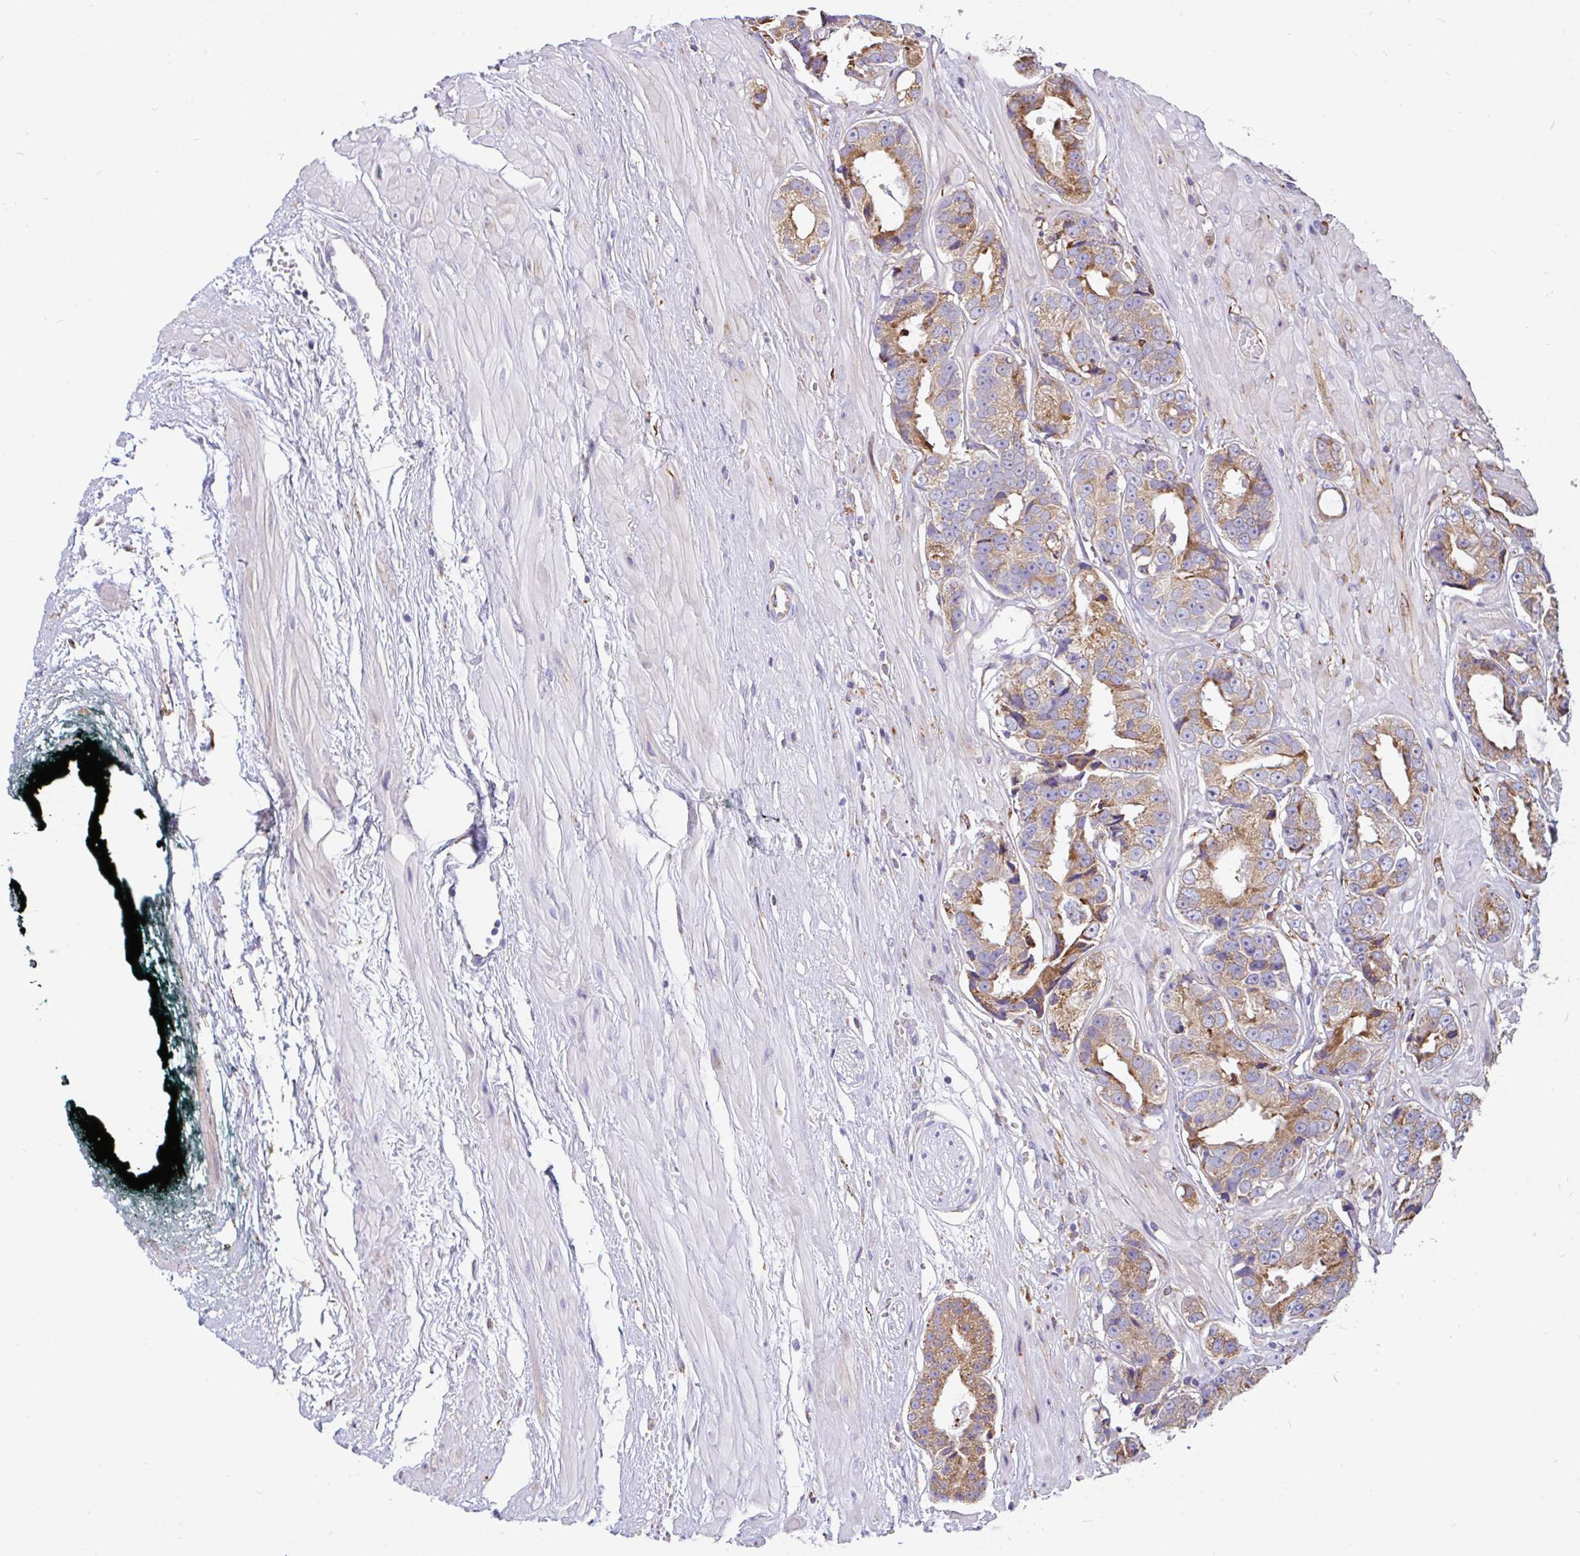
{"staining": {"intensity": "moderate", "quantity": ">75%", "location": "cytoplasmic/membranous"}, "tissue": "prostate cancer", "cell_type": "Tumor cells", "image_type": "cancer", "snomed": [{"axis": "morphology", "description": "Adenocarcinoma, High grade"}, {"axis": "topography", "description": "Prostate"}], "caption": "IHC (DAB) staining of prostate cancer demonstrates moderate cytoplasmic/membranous protein positivity in approximately >75% of tumor cells.", "gene": "EML5", "patient": {"sex": "male", "age": 71}}